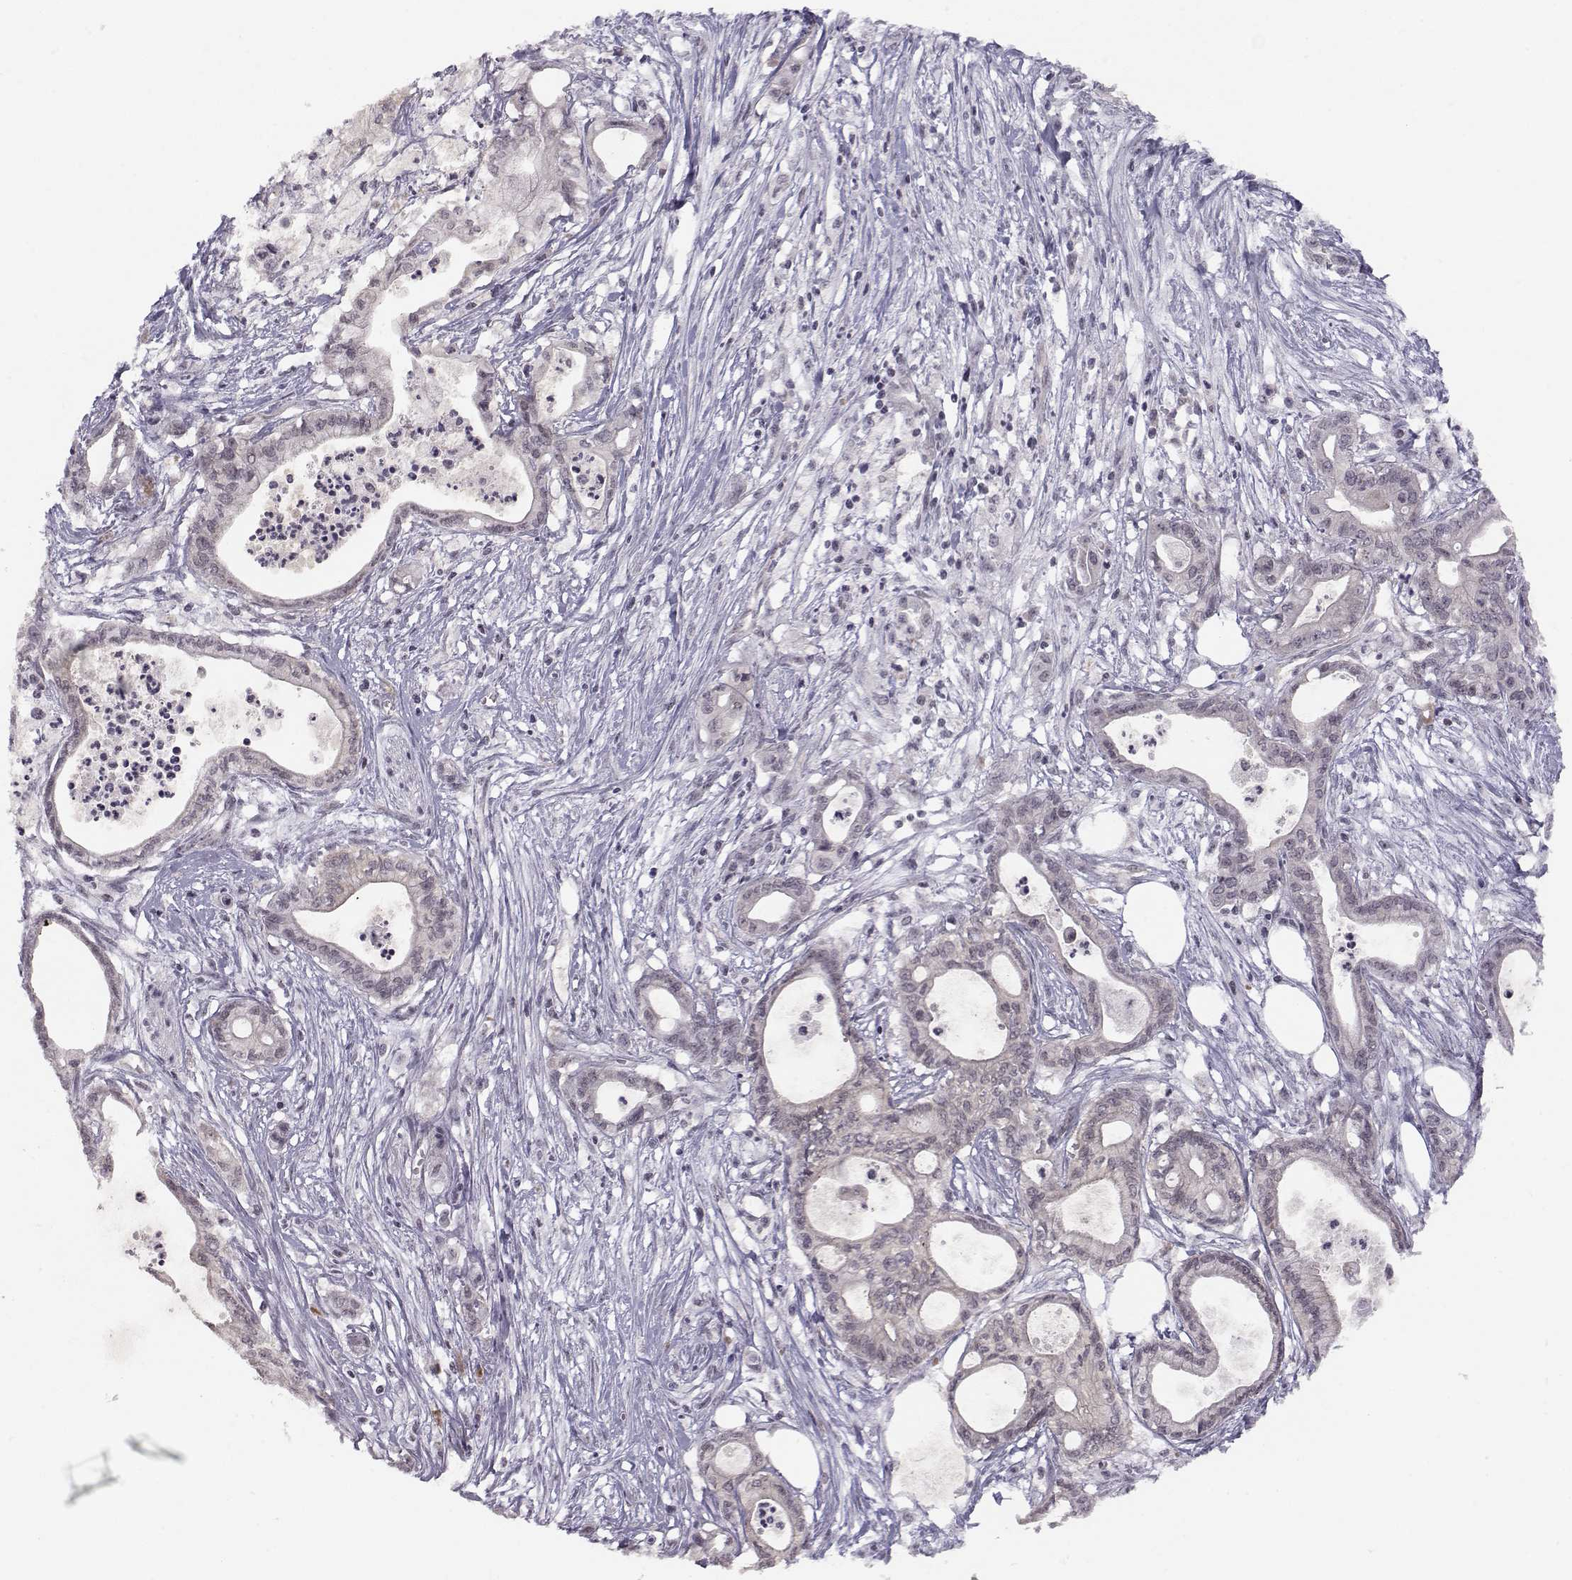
{"staining": {"intensity": "negative", "quantity": "none", "location": "none"}, "tissue": "pancreatic cancer", "cell_type": "Tumor cells", "image_type": "cancer", "snomed": [{"axis": "morphology", "description": "Adenocarcinoma, NOS"}, {"axis": "topography", "description": "Pancreas"}], "caption": "This is an immunohistochemistry (IHC) micrograph of human pancreatic cancer. There is no positivity in tumor cells.", "gene": "KIF13B", "patient": {"sex": "male", "age": 71}}